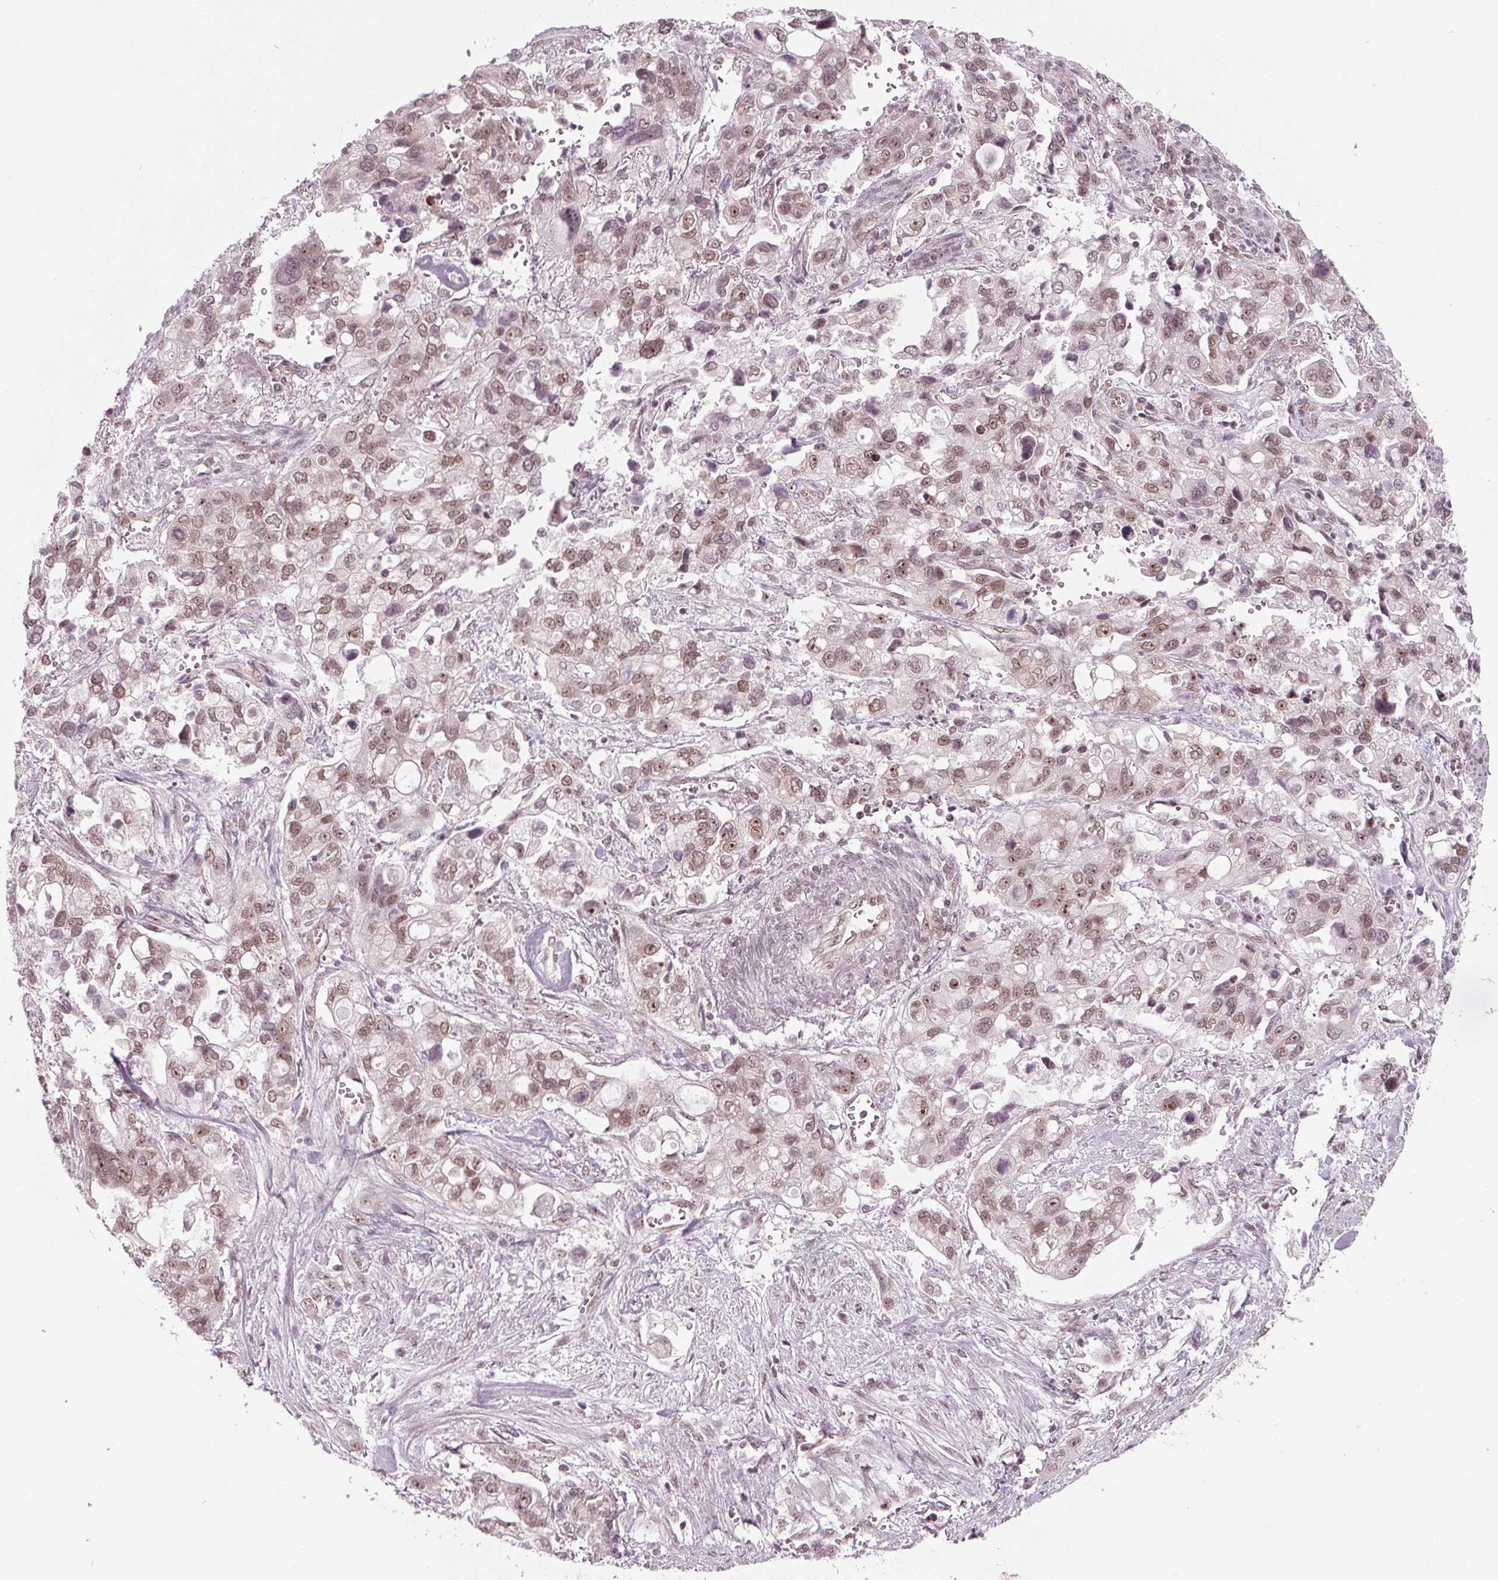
{"staining": {"intensity": "moderate", "quantity": ">75%", "location": "nuclear"}, "tissue": "stomach cancer", "cell_type": "Tumor cells", "image_type": "cancer", "snomed": [{"axis": "morphology", "description": "Adenocarcinoma, NOS"}, {"axis": "topography", "description": "Stomach, upper"}], "caption": "DAB (3,3'-diaminobenzidine) immunohistochemical staining of human stomach adenocarcinoma reveals moderate nuclear protein expression in approximately >75% of tumor cells.", "gene": "DDX41", "patient": {"sex": "female", "age": 81}}